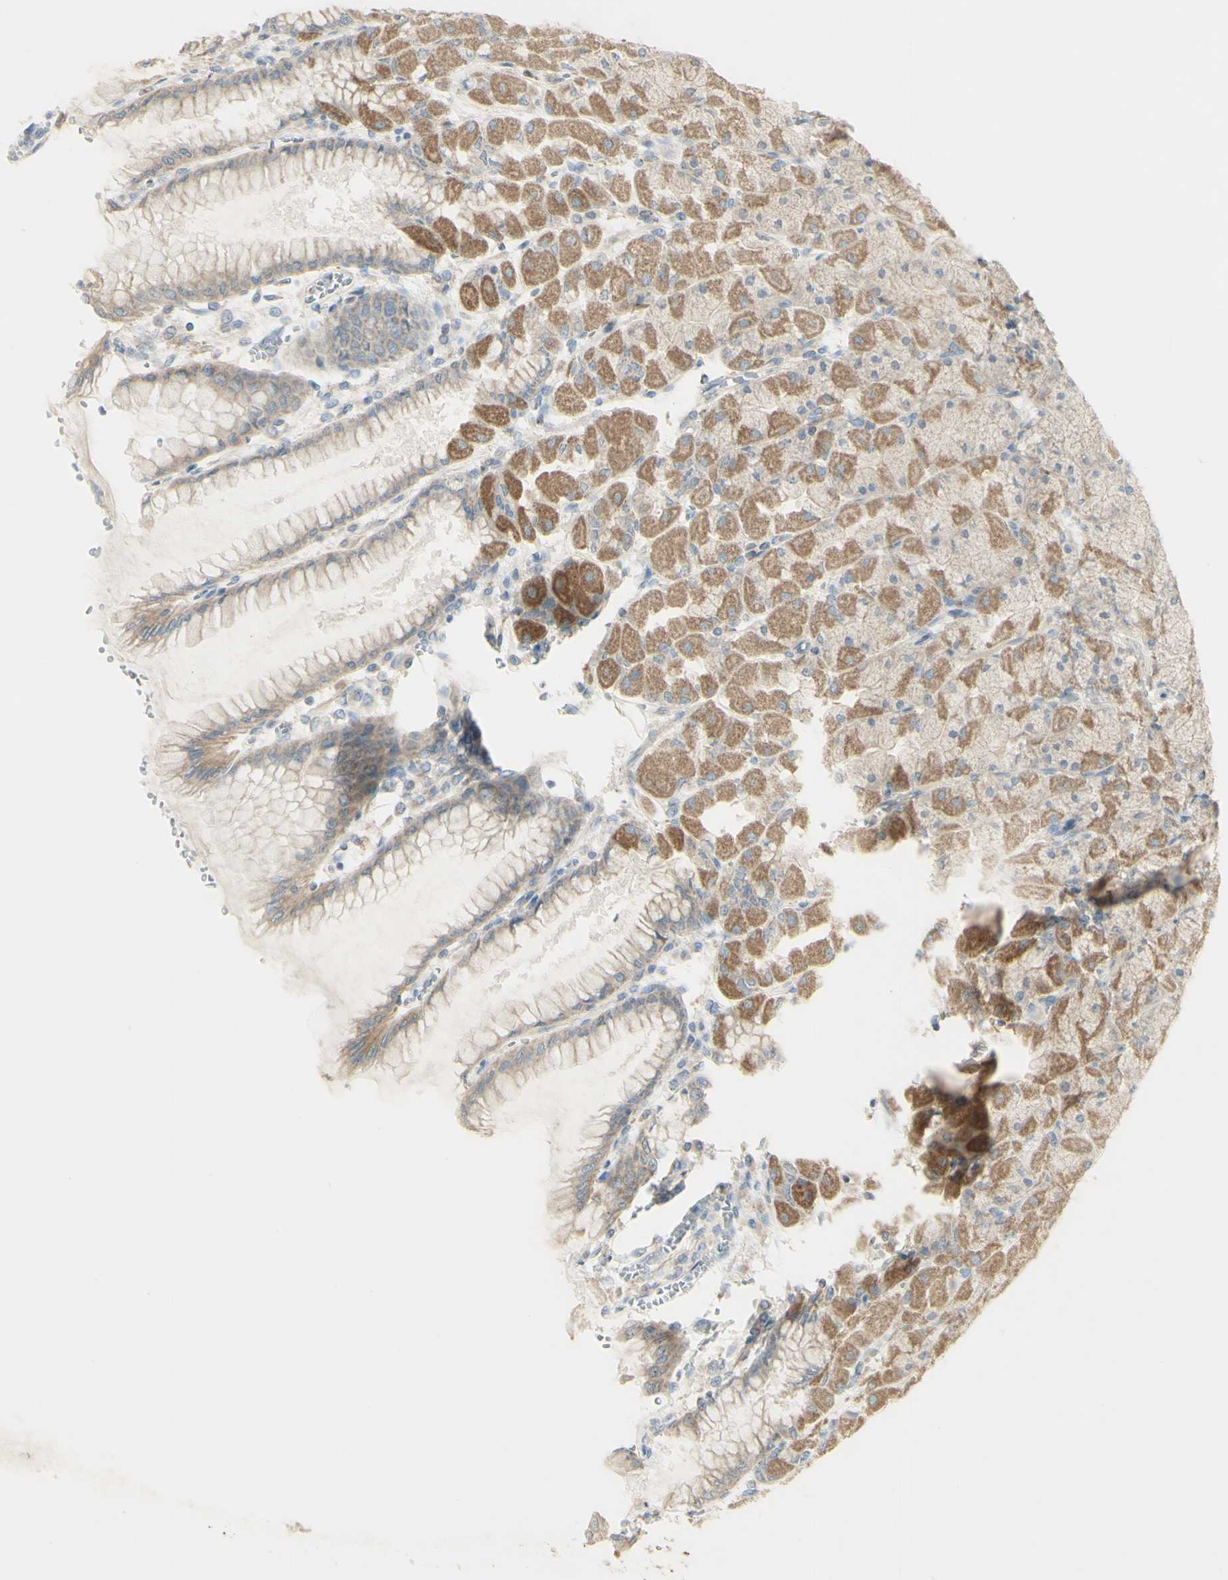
{"staining": {"intensity": "moderate", "quantity": "25%-75%", "location": "cytoplasmic/membranous"}, "tissue": "stomach", "cell_type": "Glandular cells", "image_type": "normal", "snomed": [{"axis": "morphology", "description": "Normal tissue, NOS"}, {"axis": "topography", "description": "Stomach, upper"}], "caption": "Glandular cells exhibit moderate cytoplasmic/membranous staining in approximately 25%-75% of cells in benign stomach.", "gene": "CNTNAP1", "patient": {"sex": "female", "age": 56}}